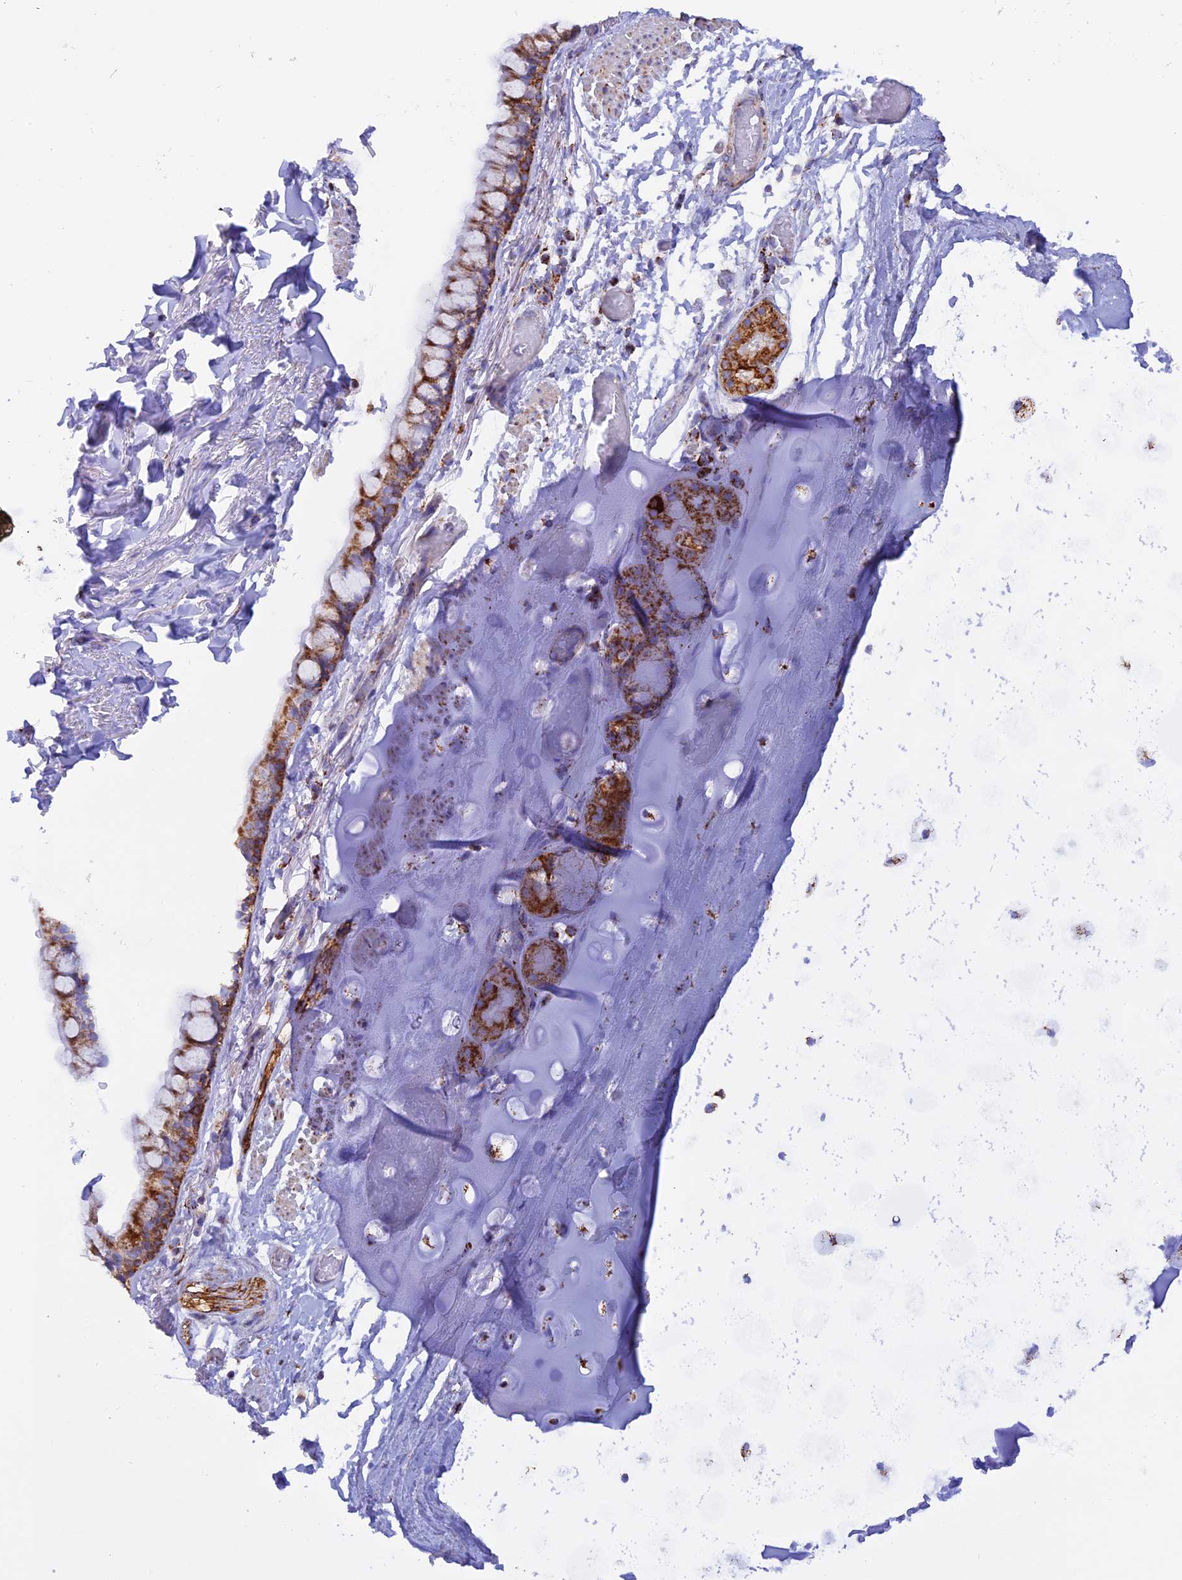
{"staining": {"intensity": "strong", "quantity": ">75%", "location": "cytoplasmic/membranous"}, "tissue": "bronchus", "cell_type": "Respiratory epithelial cells", "image_type": "normal", "snomed": [{"axis": "morphology", "description": "Normal tissue, NOS"}, {"axis": "topography", "description": "Cartilage tissue"}], "caption": "Protein staining by immunohistochemistry exhibits strong cytoplasmic/membranous positivity in about >75% of respiratory epithelial cells in normal bronchus.", "gene": "GCDH", "patient": {"sex": "male", "age": 63}}